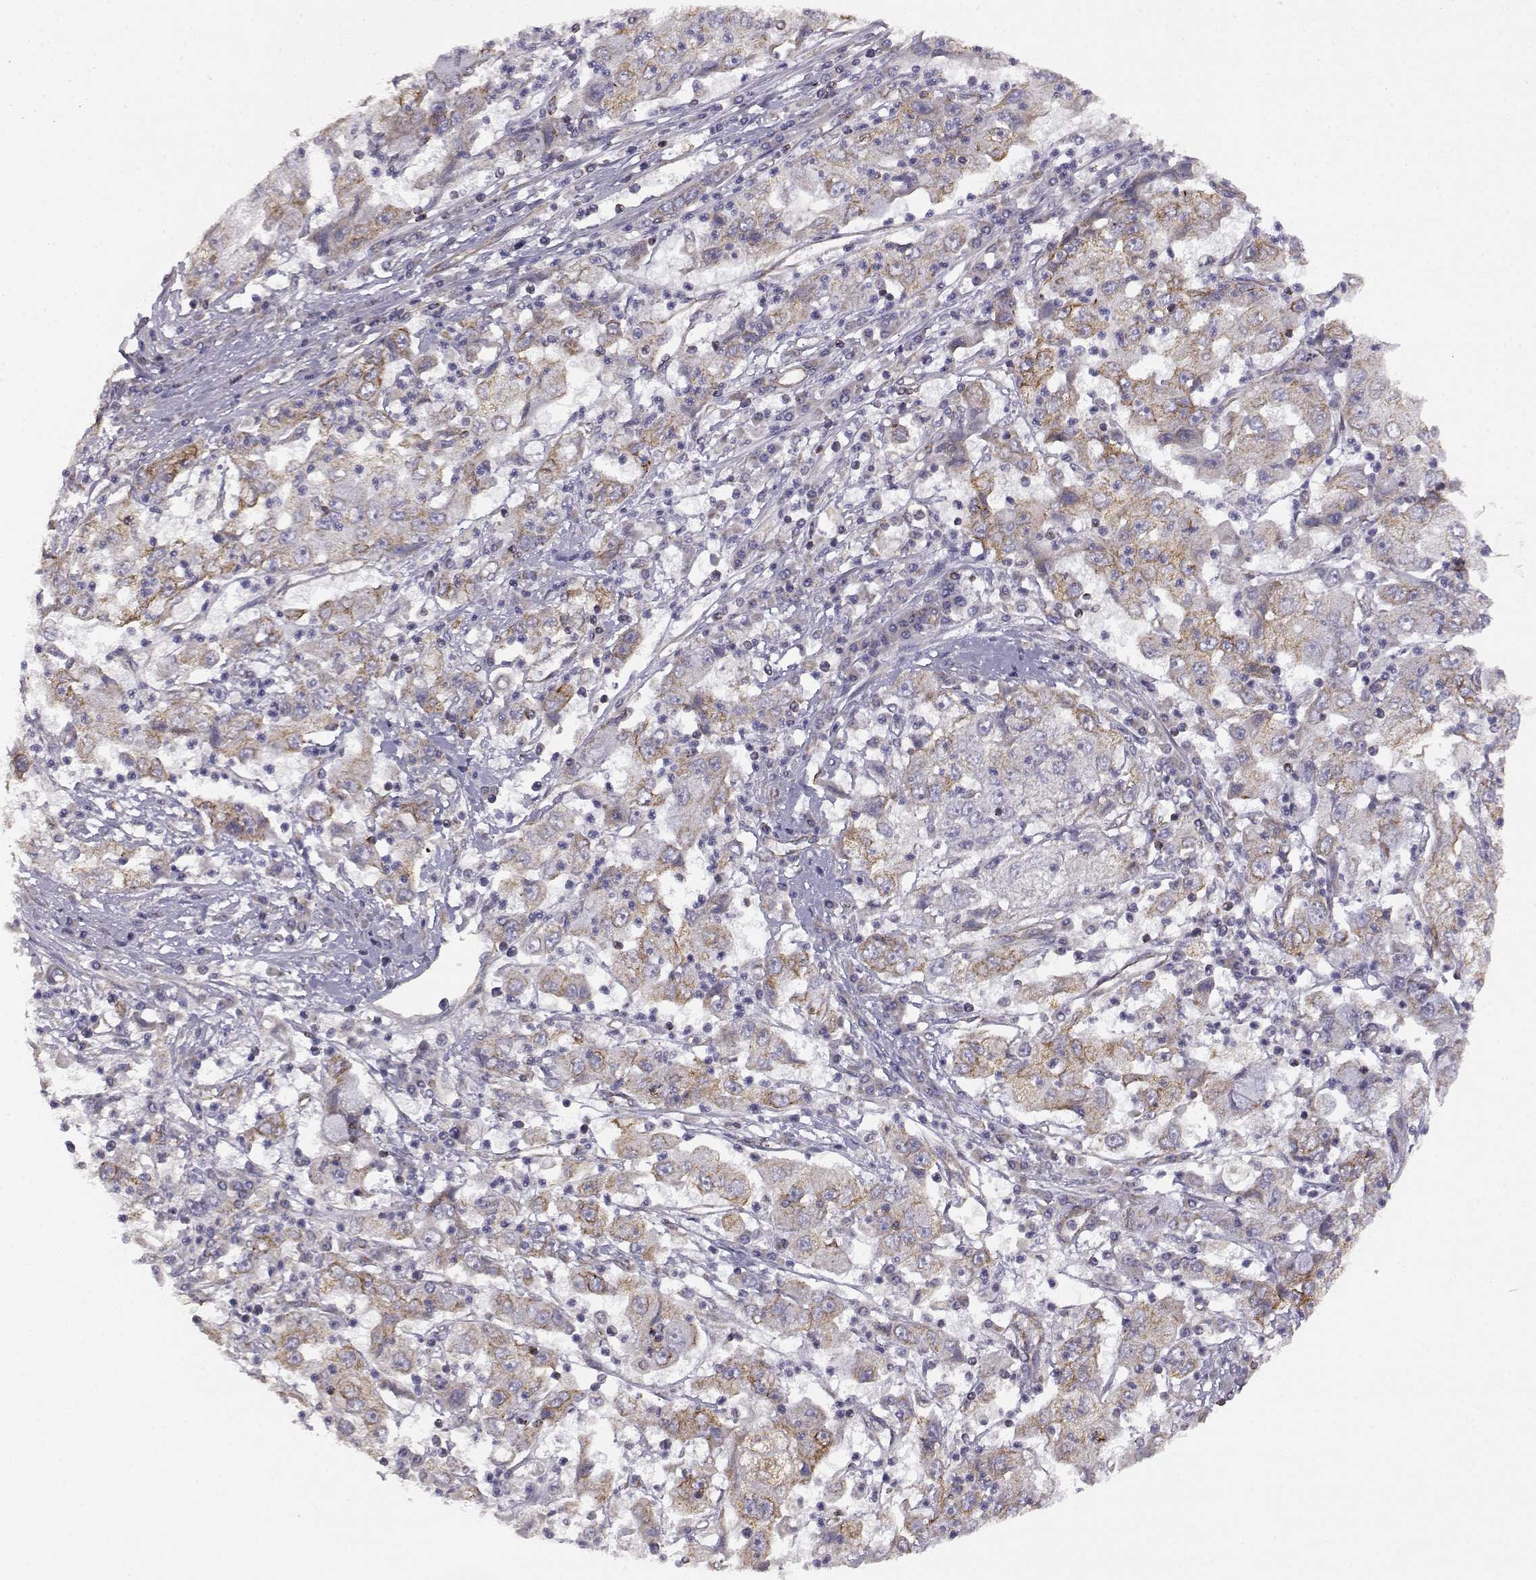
{"staining": {"intensity": "moderate", "quantity": "<25%", "location": "cytoplasmic/membranous"}, "tissue": "cervical cancer", "cell_type": "Tumor cells", "image_type": "cancer", "snomed": [{"axis": "morphology", "description": "Squamous cell carcinoma, NOS"}, {"axis": "topography", "description": "Cervix"}], "caption": "Protein expression analysis of human cervical cancer (squamous cell carcinoma) reveals moderate cytoplasmic/membranous positivity in approximately <25% of tumor cells.", "gene": "DDC", "patient": {"sex": "female", "age": 36}}